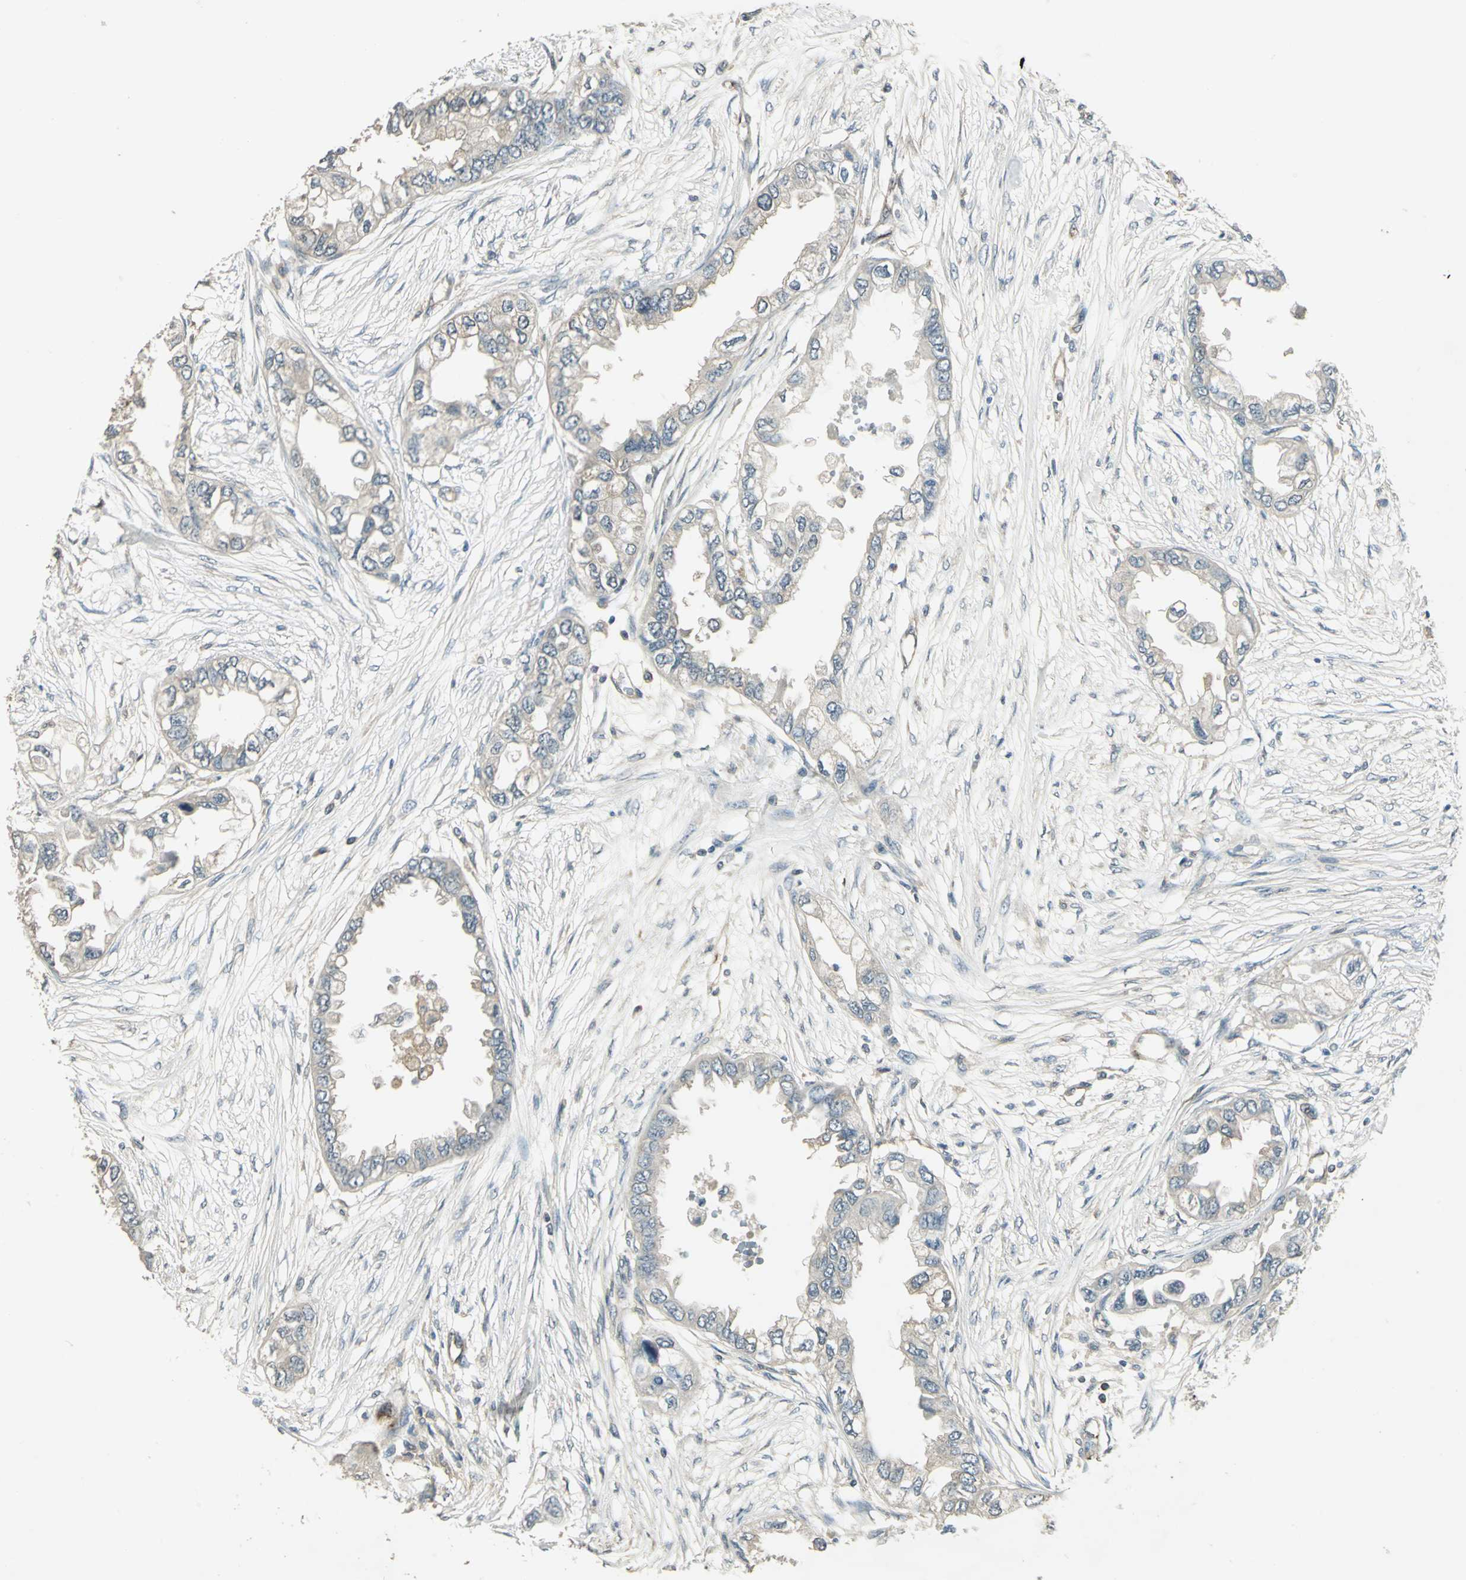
{"staining": {"intensity": "negative", "quantity": "none", "location": "none"}, "tissue": "endometrial cancer", "cell_type": "Tumor cells", "image_type": "cancer", "snomed": [{"axis": "morphology", "description": "Adenocarcinoma, NOS"}, {"axis": "topography", "description": "Endometrium"}], "caption": "A high-resolution image shows immunohistochemistry staining of endometrial cancer (adenocarcinoma), which reveals no significant staining in tumor cells.", "gene": "RAPGEF1", "patient": {"sex": "female", "age": 67}}